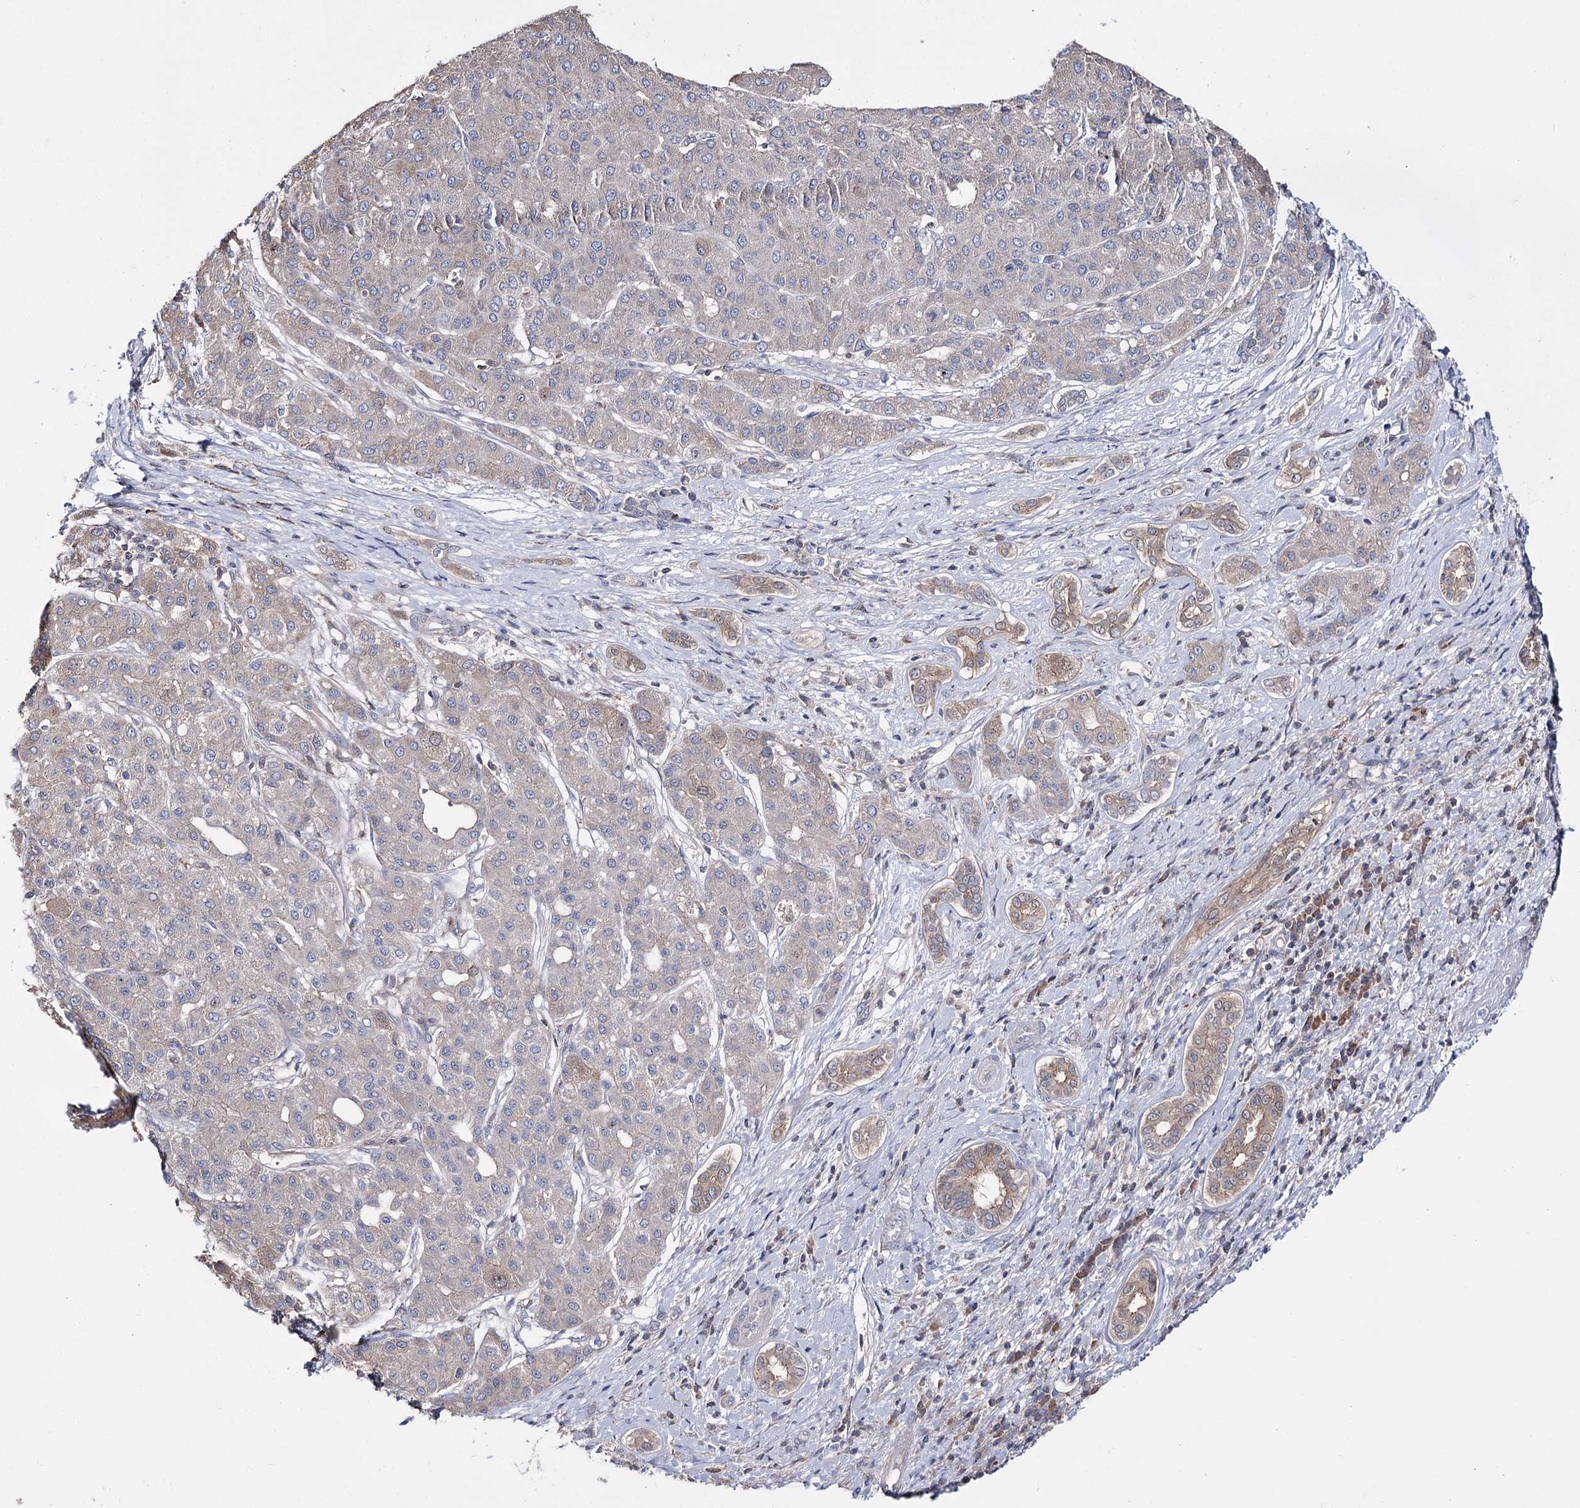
{"staining": {"intensity": "negative", "quantity": "none", "location": "none"}, "tissue": "liver cancer", "cell_type": "Tumor cells", "image_type": "cancer", "snomed": [{"axis": "morphology", "description": "Carcinoma, Hepatocellular, NOS"}, {"axis": "topography", "description": "Liver"}], "caption": "This is a photomicrograph of immunohistochemistry staining of hepatocellular carcinoma (liver), which shows no positivity in tumor cells. Brightfield microscopy of immunohistochemistry stained with DAB (3,3'-diaminobenzidine) (brown) and hematoxylin (blue), captured at high magnification.", "gene": "PTER", "patient": {"sex": "male", "age": 65}}